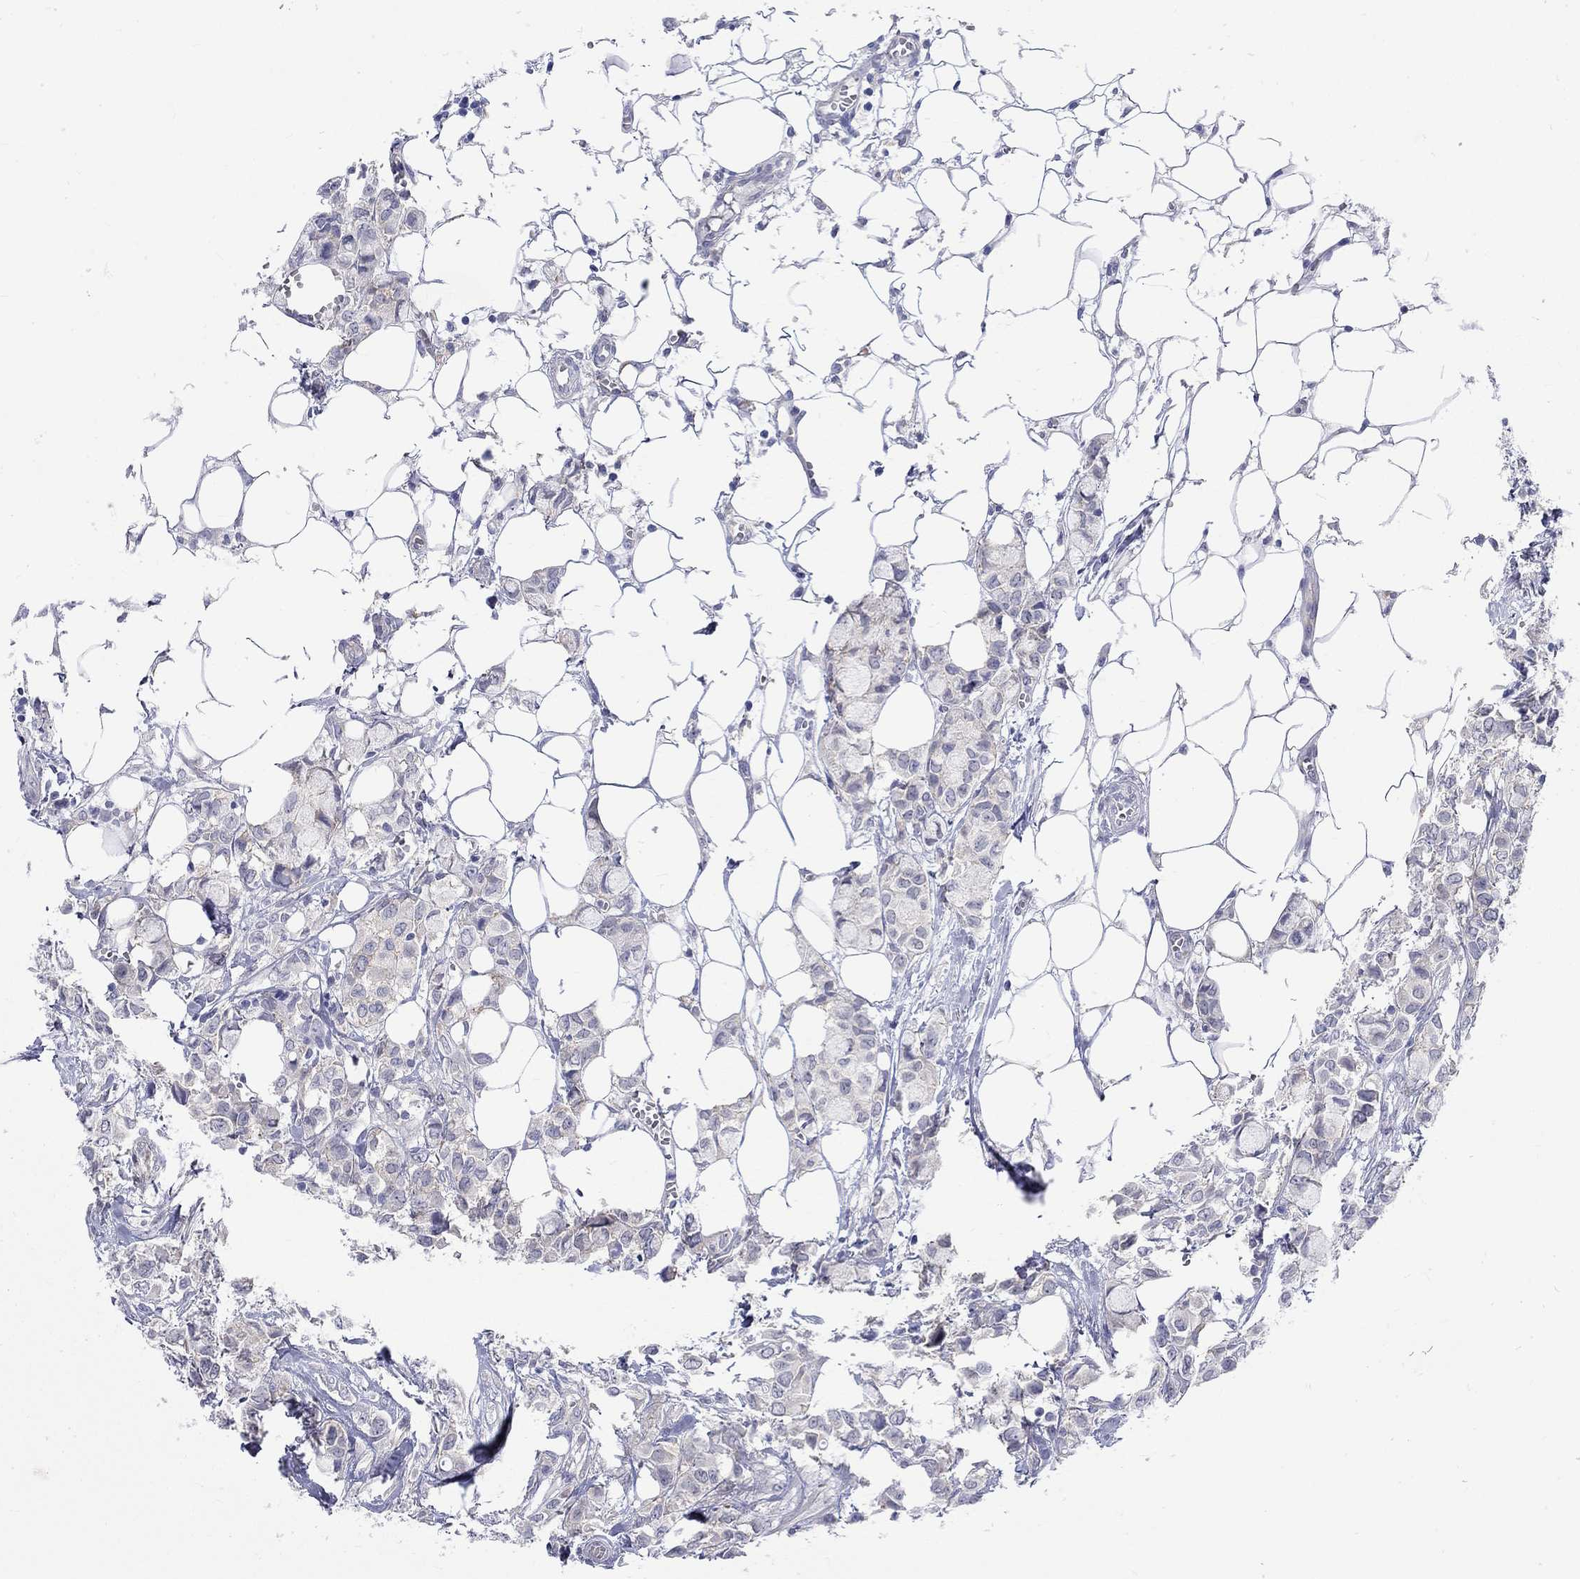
{"staining": {"intensity": "negative", "quantity": "none", "location": "none"}, "tissue": "breast cancer", "cell_type": "Tumor cells", "image_type": "cancer", "snomed": [{"axis": "morphology", "description": "Duct carcinoma"}, {"axis": "topography", "description": "Breast"}], "caption": "IHC of breast cancer (invasive ductal carcinoma) exhibits no expression in tumor cells. (DAB immunohistochemistry visualized using brightfield microscopy, high magnification).", "gene": "CERS1", "patient": {"sex": "female", "age": 85}}